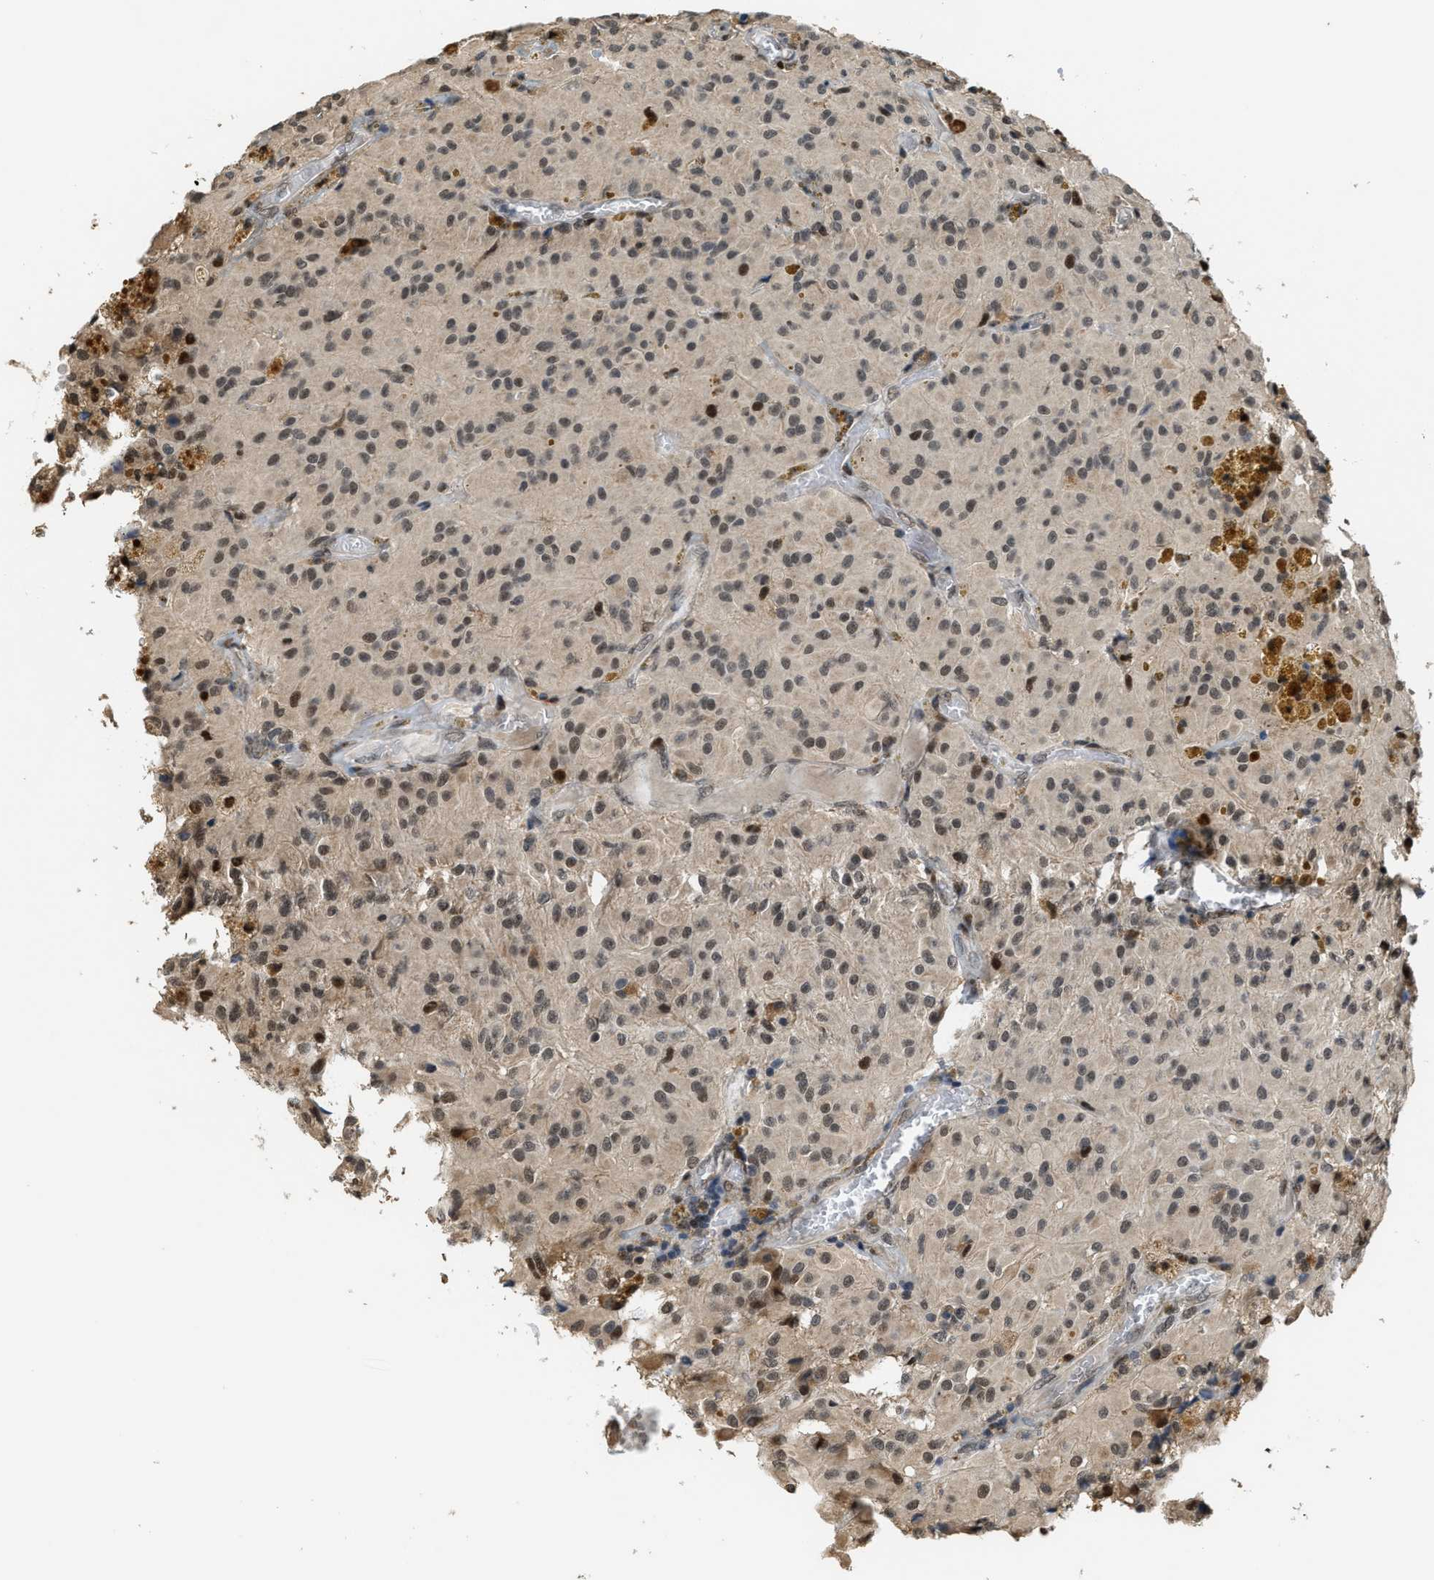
{"staining": {"intensity": "weak", "quantity": ">75%", "location": "nuclear"}, "tissue": "glioma", "cell_type": "Tumor cells", "image_type": "cancer", "snomed": [{"axis": "morphology", "description": "Glioma, malignant, High grade"}, {"axis": "topography", "description": "Brain"}], "caption": "Glioma stained with a brown dye reveals weak nuclear positive positivity in approximately >75% of tumor cells.", "gene": "SERTAD2", "patient": {"sex": "female", "age": 59}}